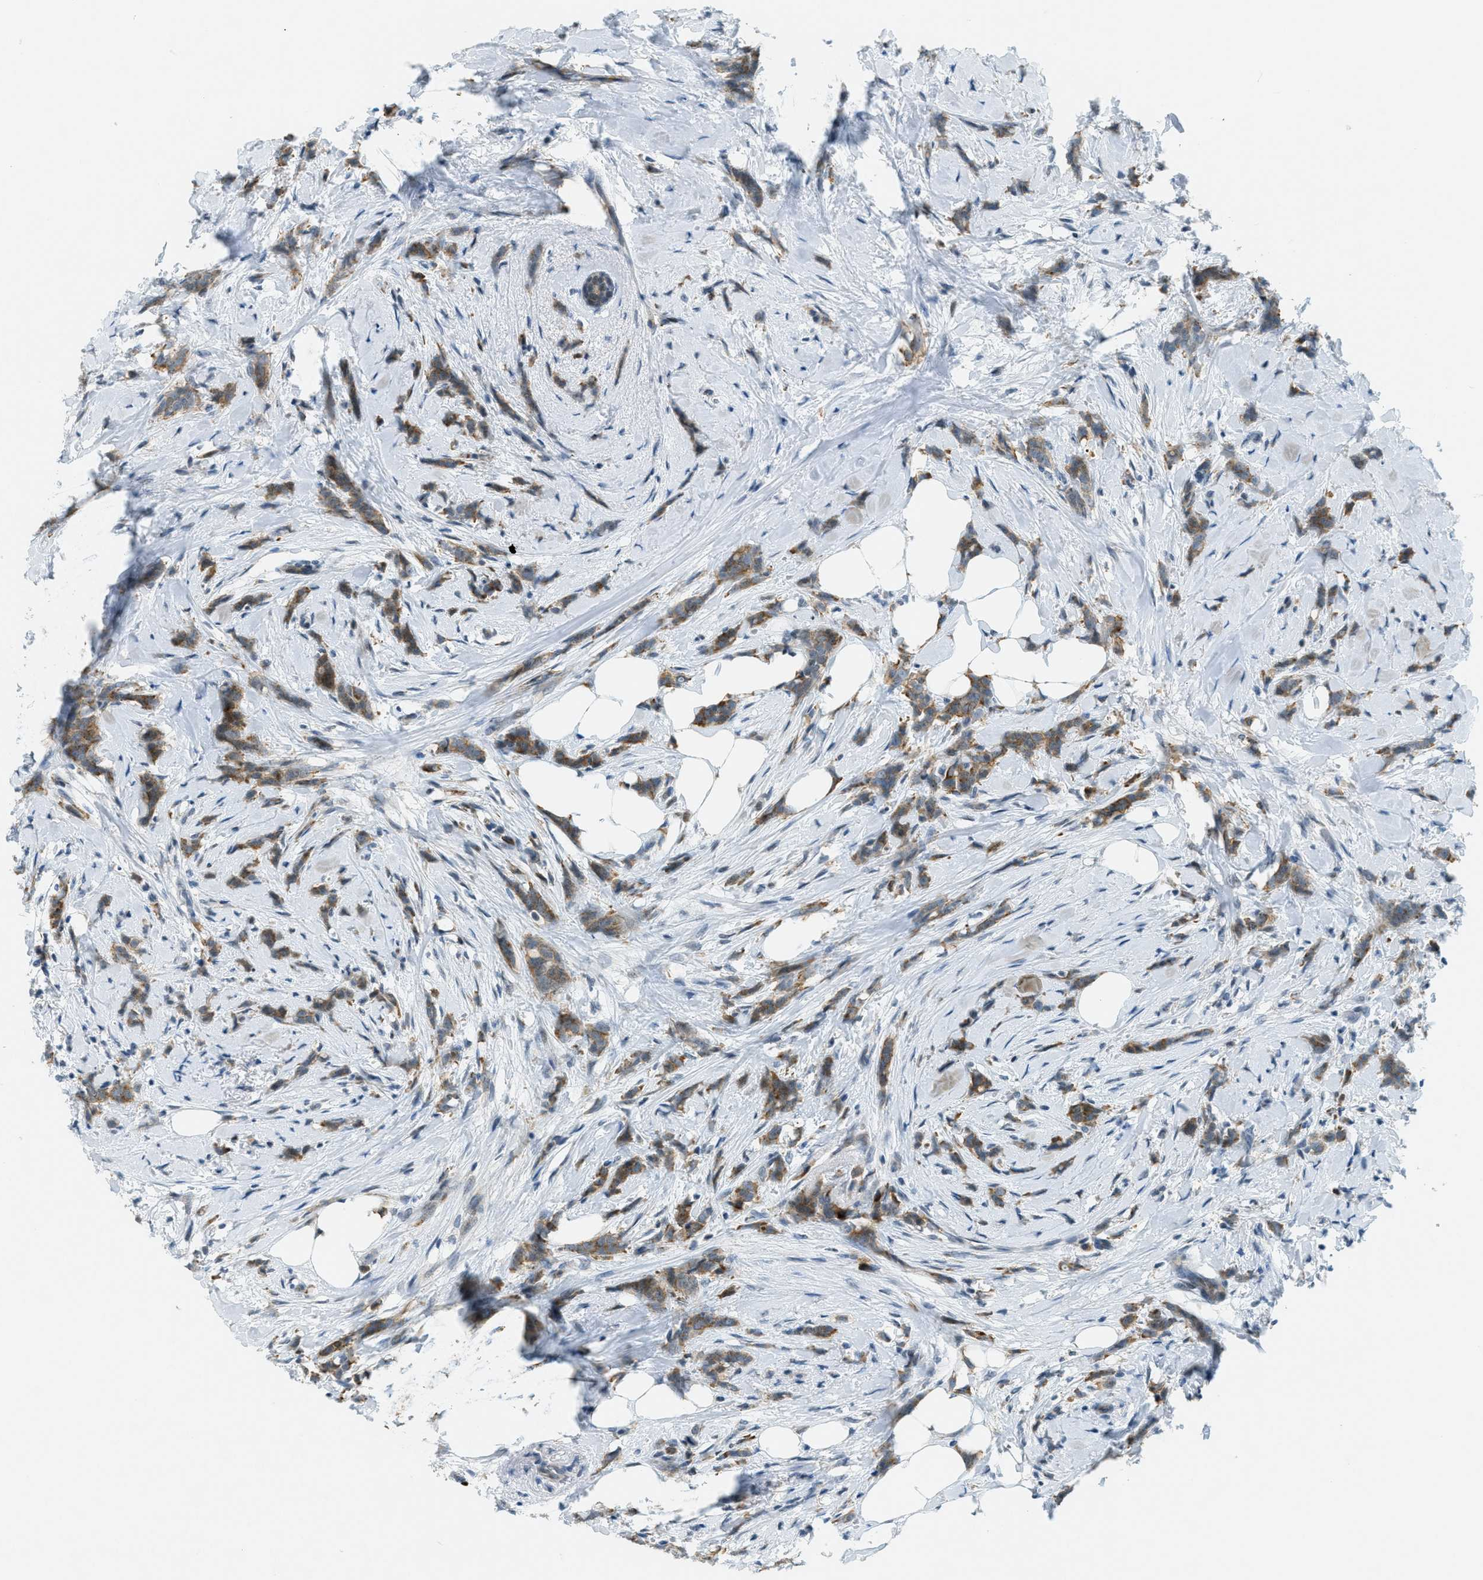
{"staining": {"intensity": "moderate", "quantity": ">75%", "location": "cytoplasmic/membranous"}, "tissue": "breast cancer", "cell_type": "Tumor cells", "image_type": "cancer", "snomed": [{"axis": "morphology", "description": "Lobular carcinoma, in situ"}, {"axis": "morphology", "description": "Lobular carcinoma"}, {"axis": "topography", "description": "Breast"}], "caption": "IHC (DAB (3,3'-diaminobenzidine)) staining of breast cancer demonstrates moderate cytoplasmic/membranous protein staining in approximately >75% of tumor cells.", "gene": "FYN", "patient": {"sex": "female", "age": 41}}